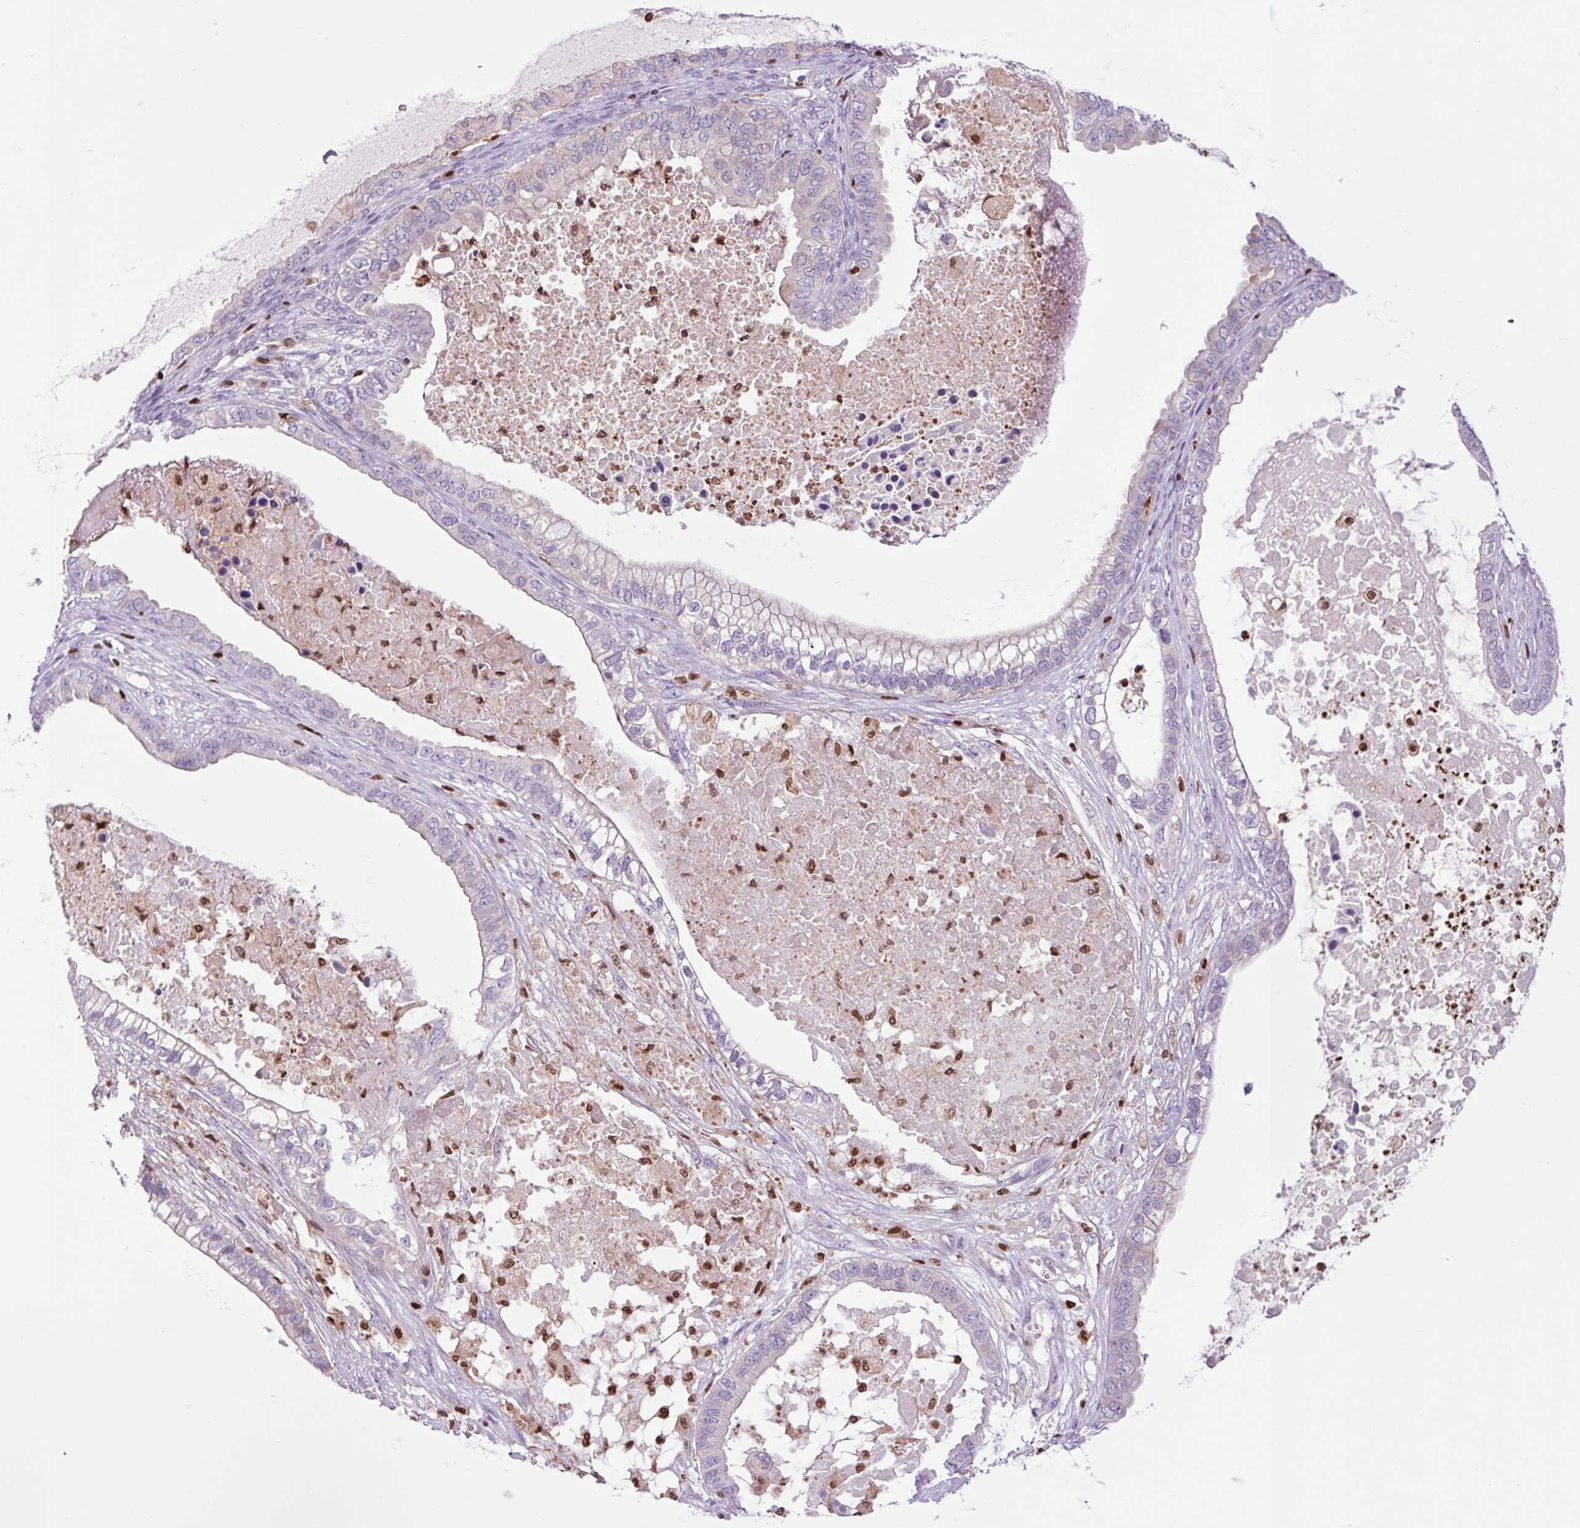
{"staining": {"intensity": "weak", "quantity": "25%-75%", "location": "cytoplasmic/membranous"}, "tissue": "ovarian cancer", "cell_type": "Tumor cells", "image_type": "cancer", "snomed": [{"axis": "morphology", "description": "Cystadenocarcinoma, mucinous, NOS"}, {"axis": "topography", "description": "Ovary"}], "caption": "This photomicrograph reveals immunohistochemistry (IHC) staining of mucinous cystadenocarcinoma (ovarian), with low weak cytoplasmic/membranous positivity in approximately 25%-75% of tumor cells.", "gene": "SPI1", "patient": {"sex": "female", "age": 80}}